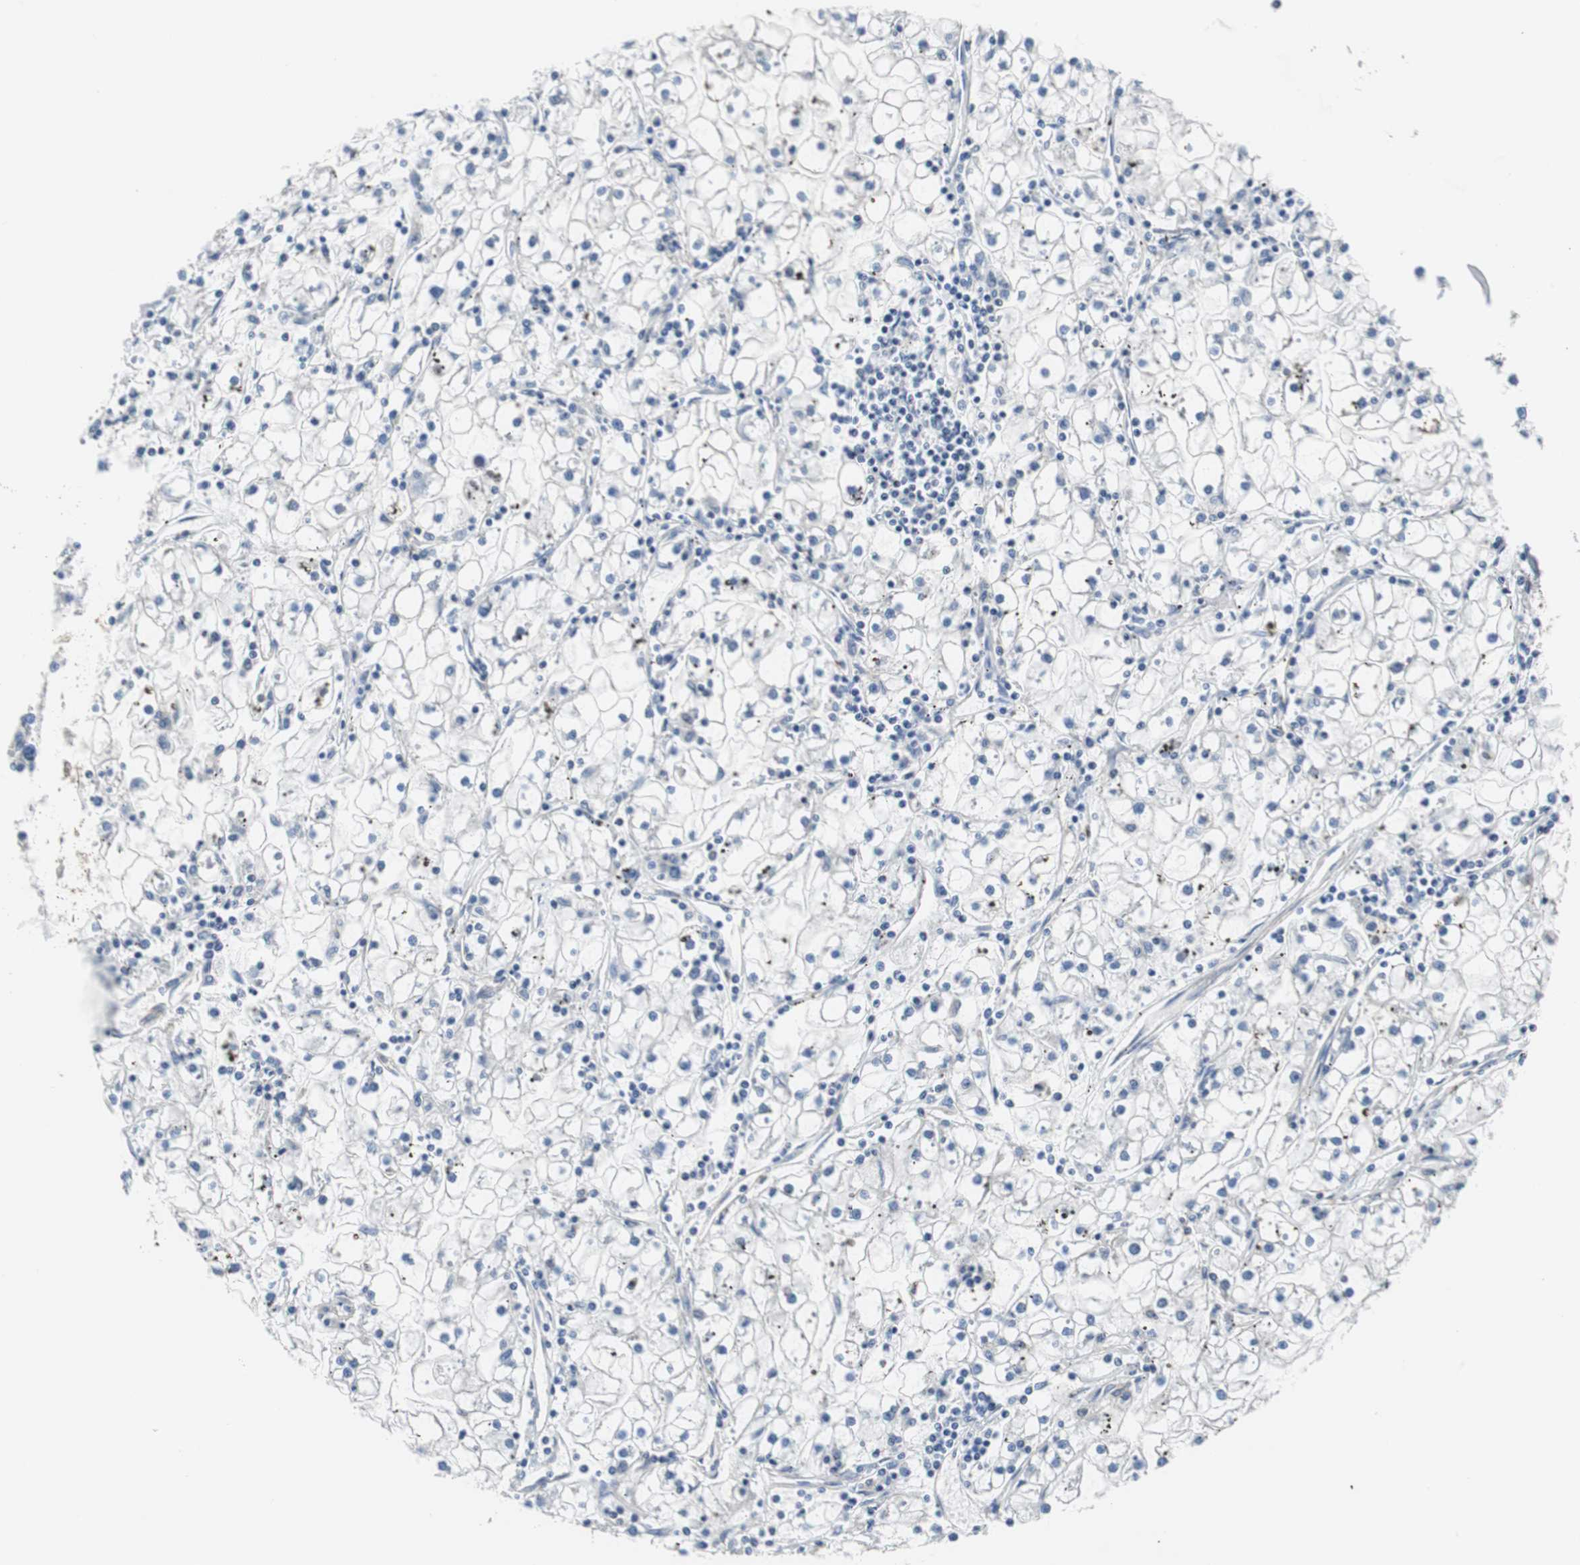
{"staining": {"intensity": "negative", "quantity": "none", "location": "none"}, "tissue": "renal cancer", "cell_type": "Tumor cells", "image_type": "cancer", "snomed": [{"axis": "morphology", "description": "Adenocarcinoma, NOS"}, {"axis": "topography", "description": "Kidney"}], "caption": "An immunohistochemistry (IHC) histopathology image of renal cancer (adenocarcinoma) is shown. There is no staining in tumor cells of renal cancer (adenocarcinoma).", "gene": "BRAF", "patient": {"sex": "male", "age": 56}}